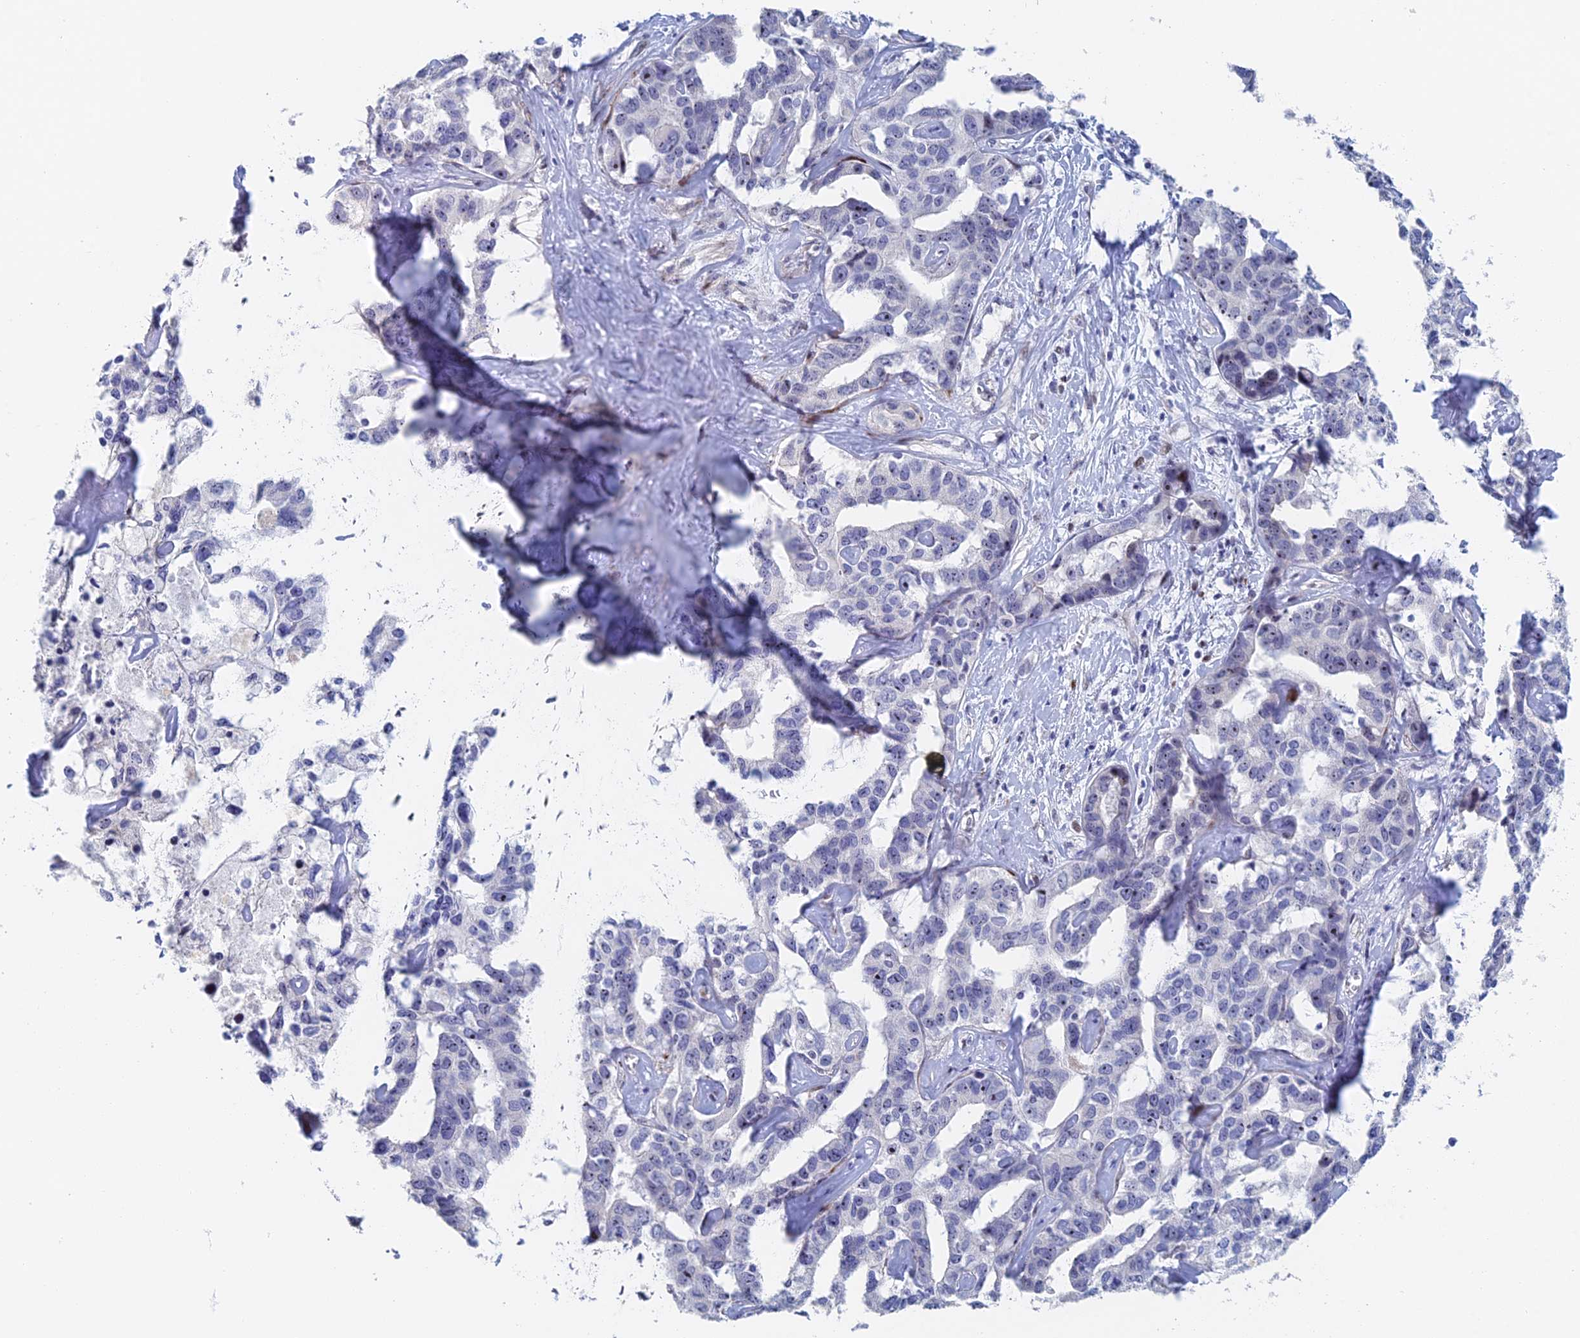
{"staining": {"intensity": "negative", "quantity": "none", "location": "none"}, "tissue": "liver cancer", "cell_type": "Tumor cells", "image_type": "cancer", "snomed": [{"axis": "morphology", "description": "Cholangiocarcinoma"}, {"axis": "topography", "description": "Liver"}], "caption": "Liver cancer stained for a protein using IHC reveals no positivity tumor cells.", "gene": "DRGX", "patient": {"sex": "male", "age": 59}}